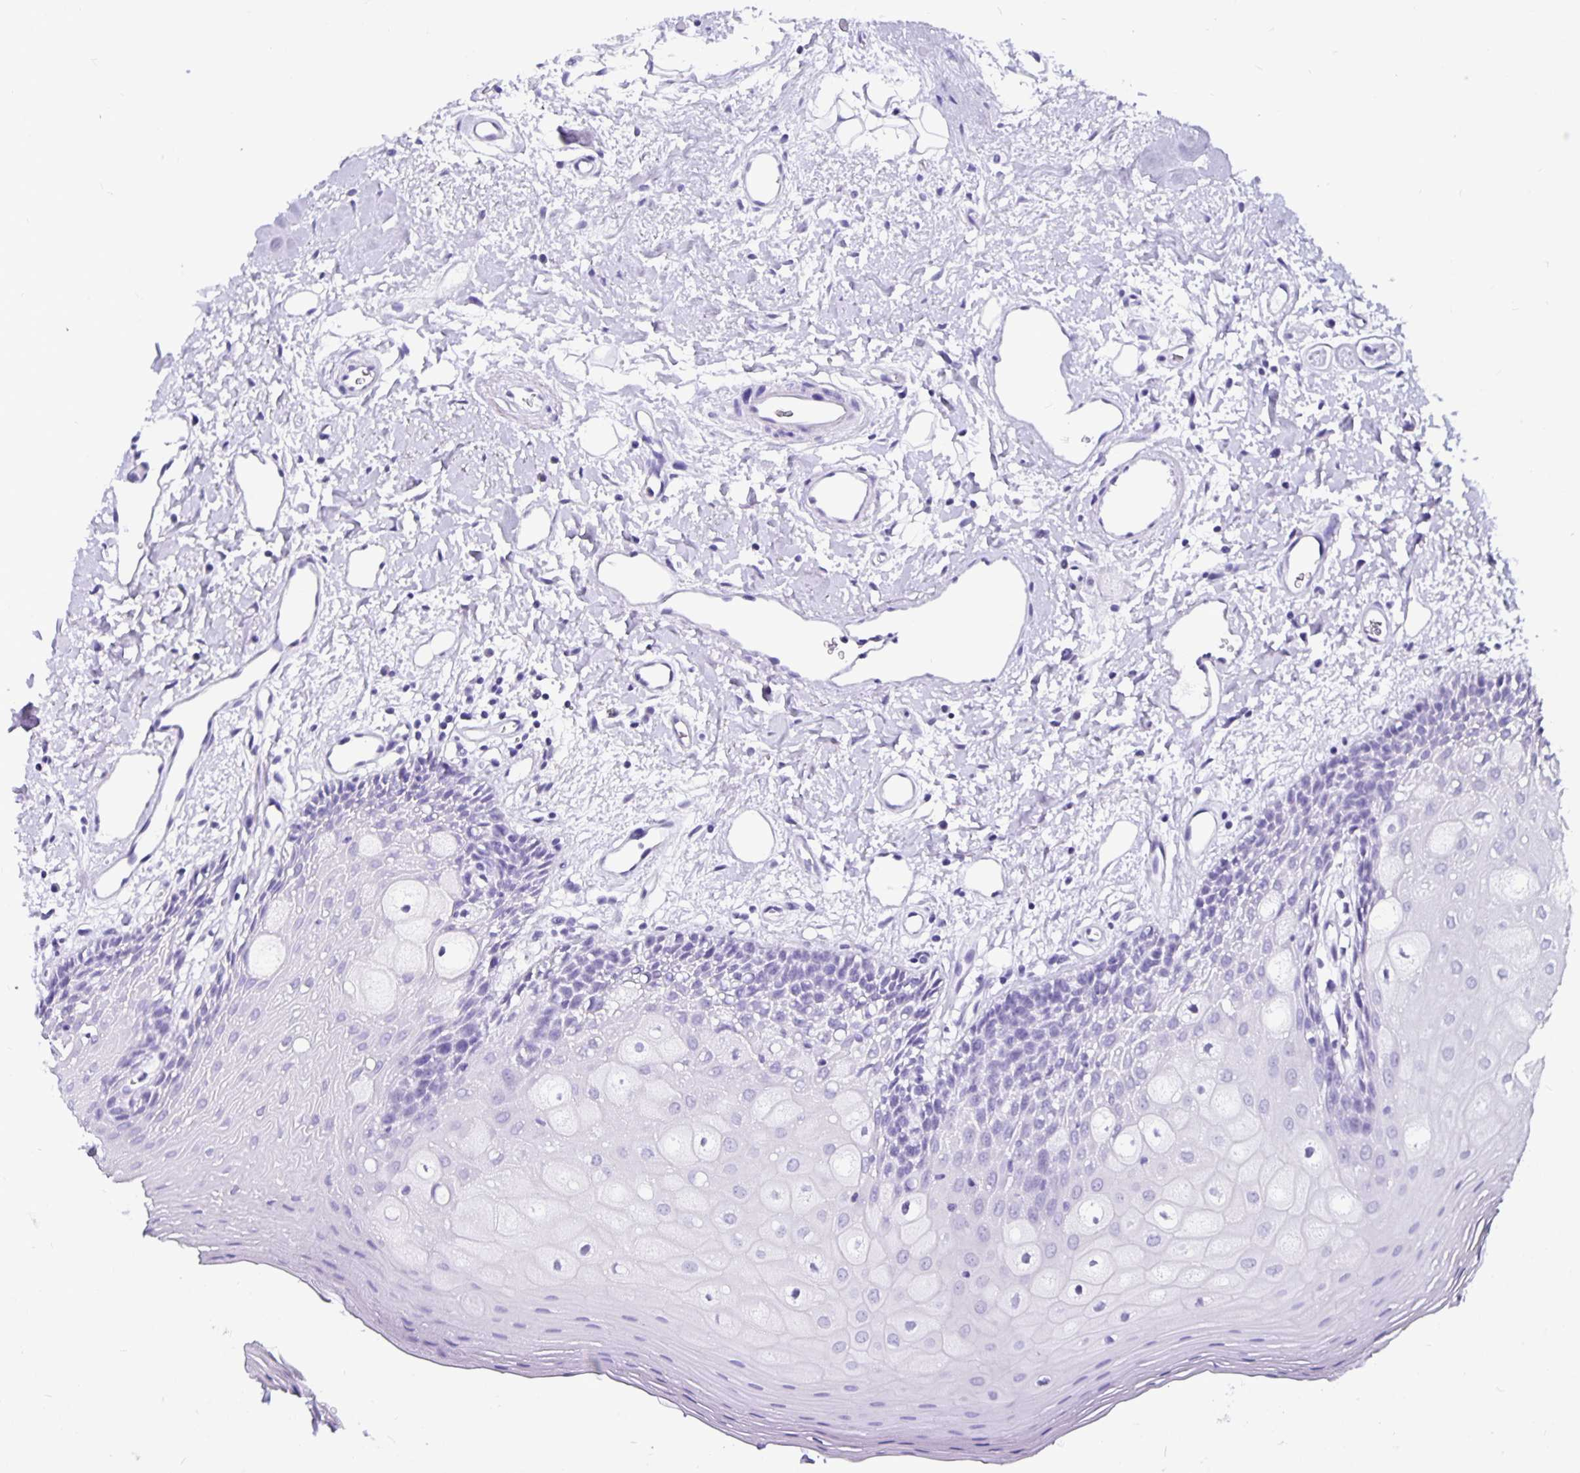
{"staining": {"intensity": "negative", "quantity": "none", "location": "none"}, "tissue": "oral mucosa", "cell_type": "Squamous epithelial cells", "image_type": "normal", "snomed": [{"axis": "morphology", "description": "Normal tissue, NOS"}, {"axis": "topography", "description": "Oral tissue"}], "caption": "There is no significant staining in squamous epithelial cells of oral mucosa.", "gene": "ODF3B", "patient": {"sex": "female", "age": 43}}